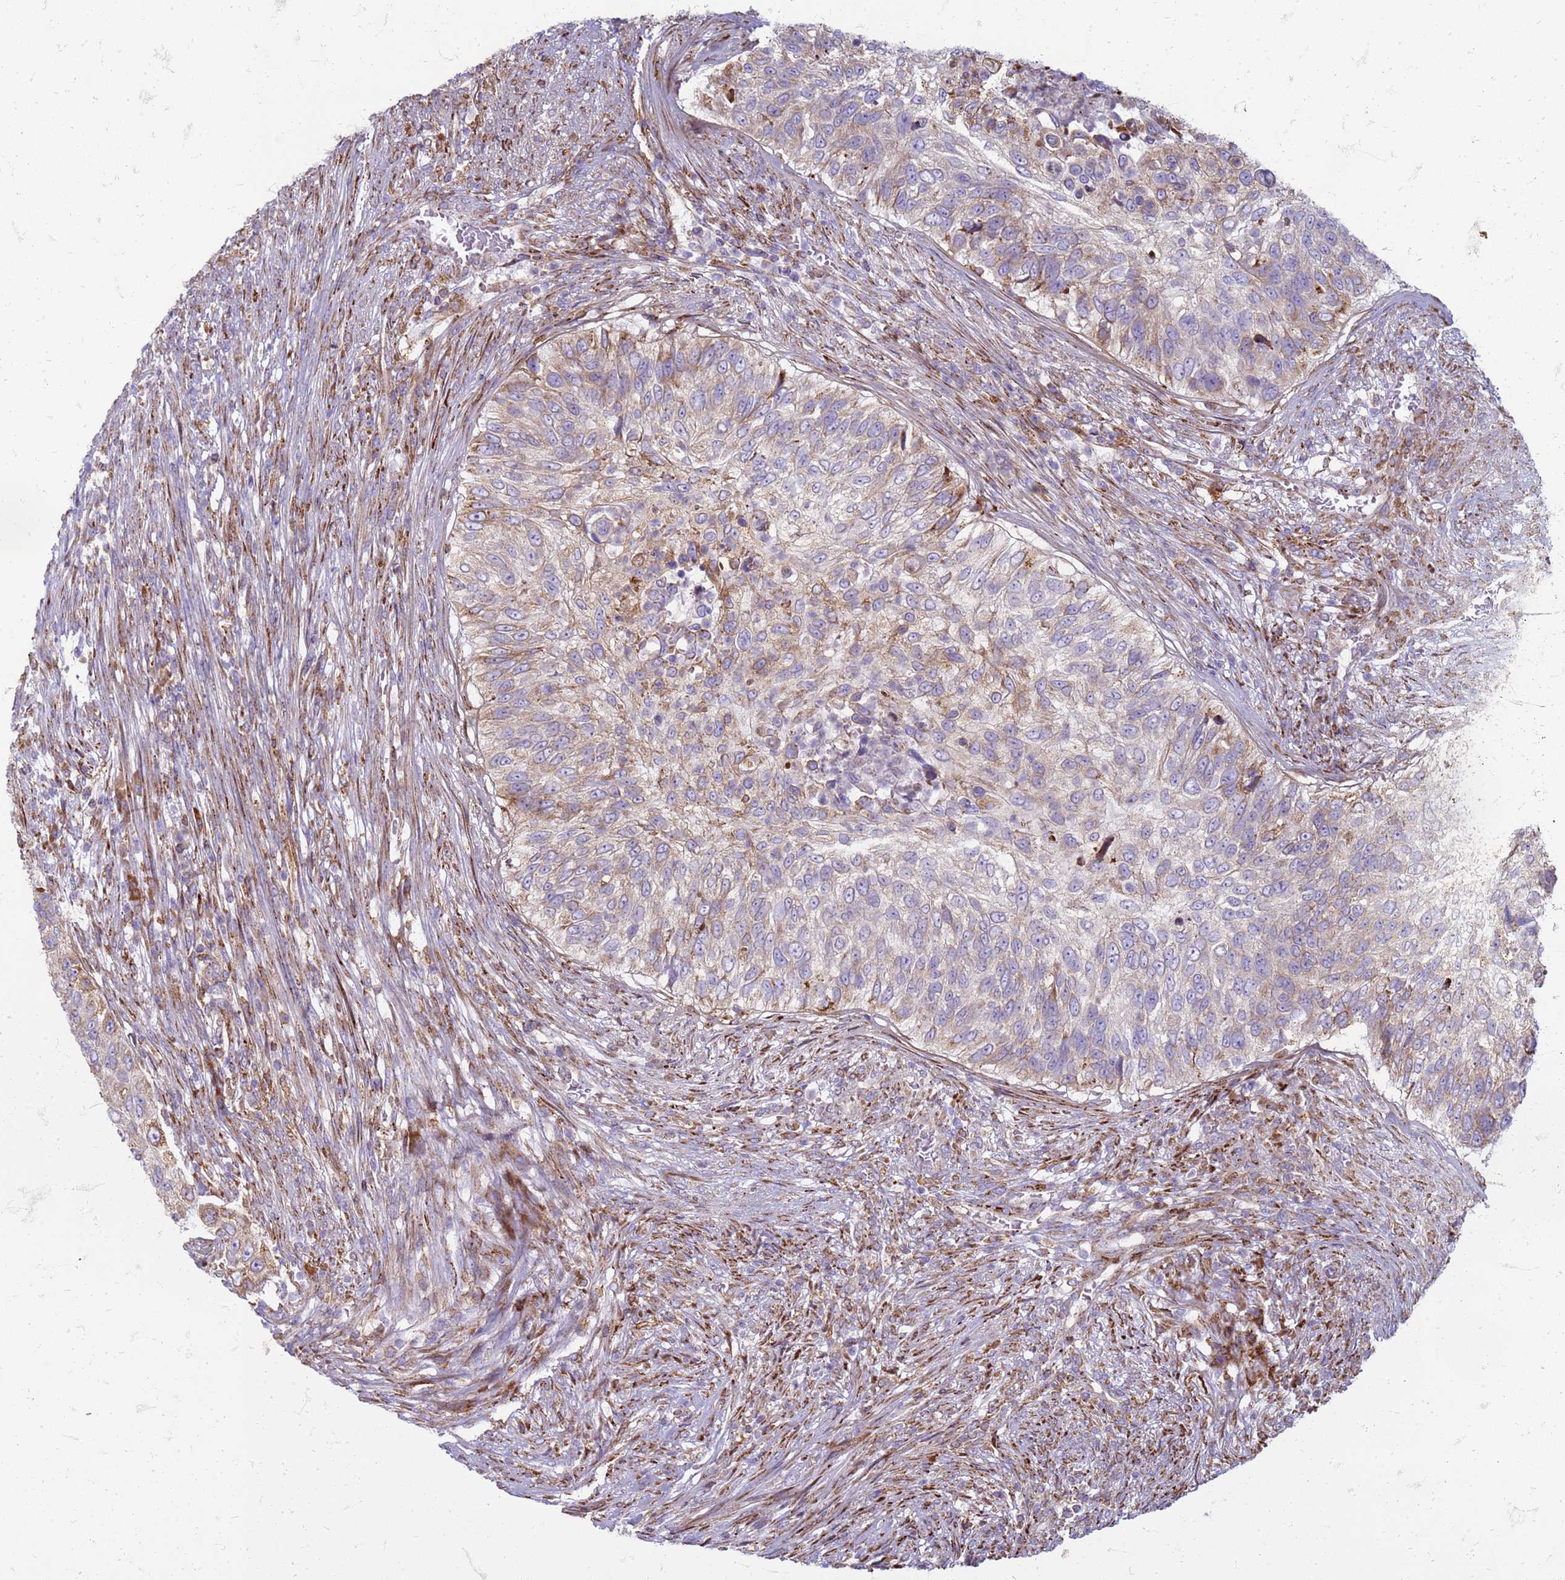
{"staining": {"intensity": "moderate", "quantity": "<25%", "location": "cytoplasmic/membranous"}, "tissue": "urothelial cancer", "cell_type": "Tumor cells", "image_type": "cancer", "snomed": [{"axis": "morphology", "description": "Urothelial carcinoma, High grade"}, {"axis": "topography", "description": "Urinary bladder"}], "caption": "A photomicrograph of human urothelial carcinoma (high-grade) stained for a protein demonstrates moderate cytoplasmic/membranous brown staining in tumor cells.", "gene": "PDK3", "patient": {"sex": "female", "age": 60}}